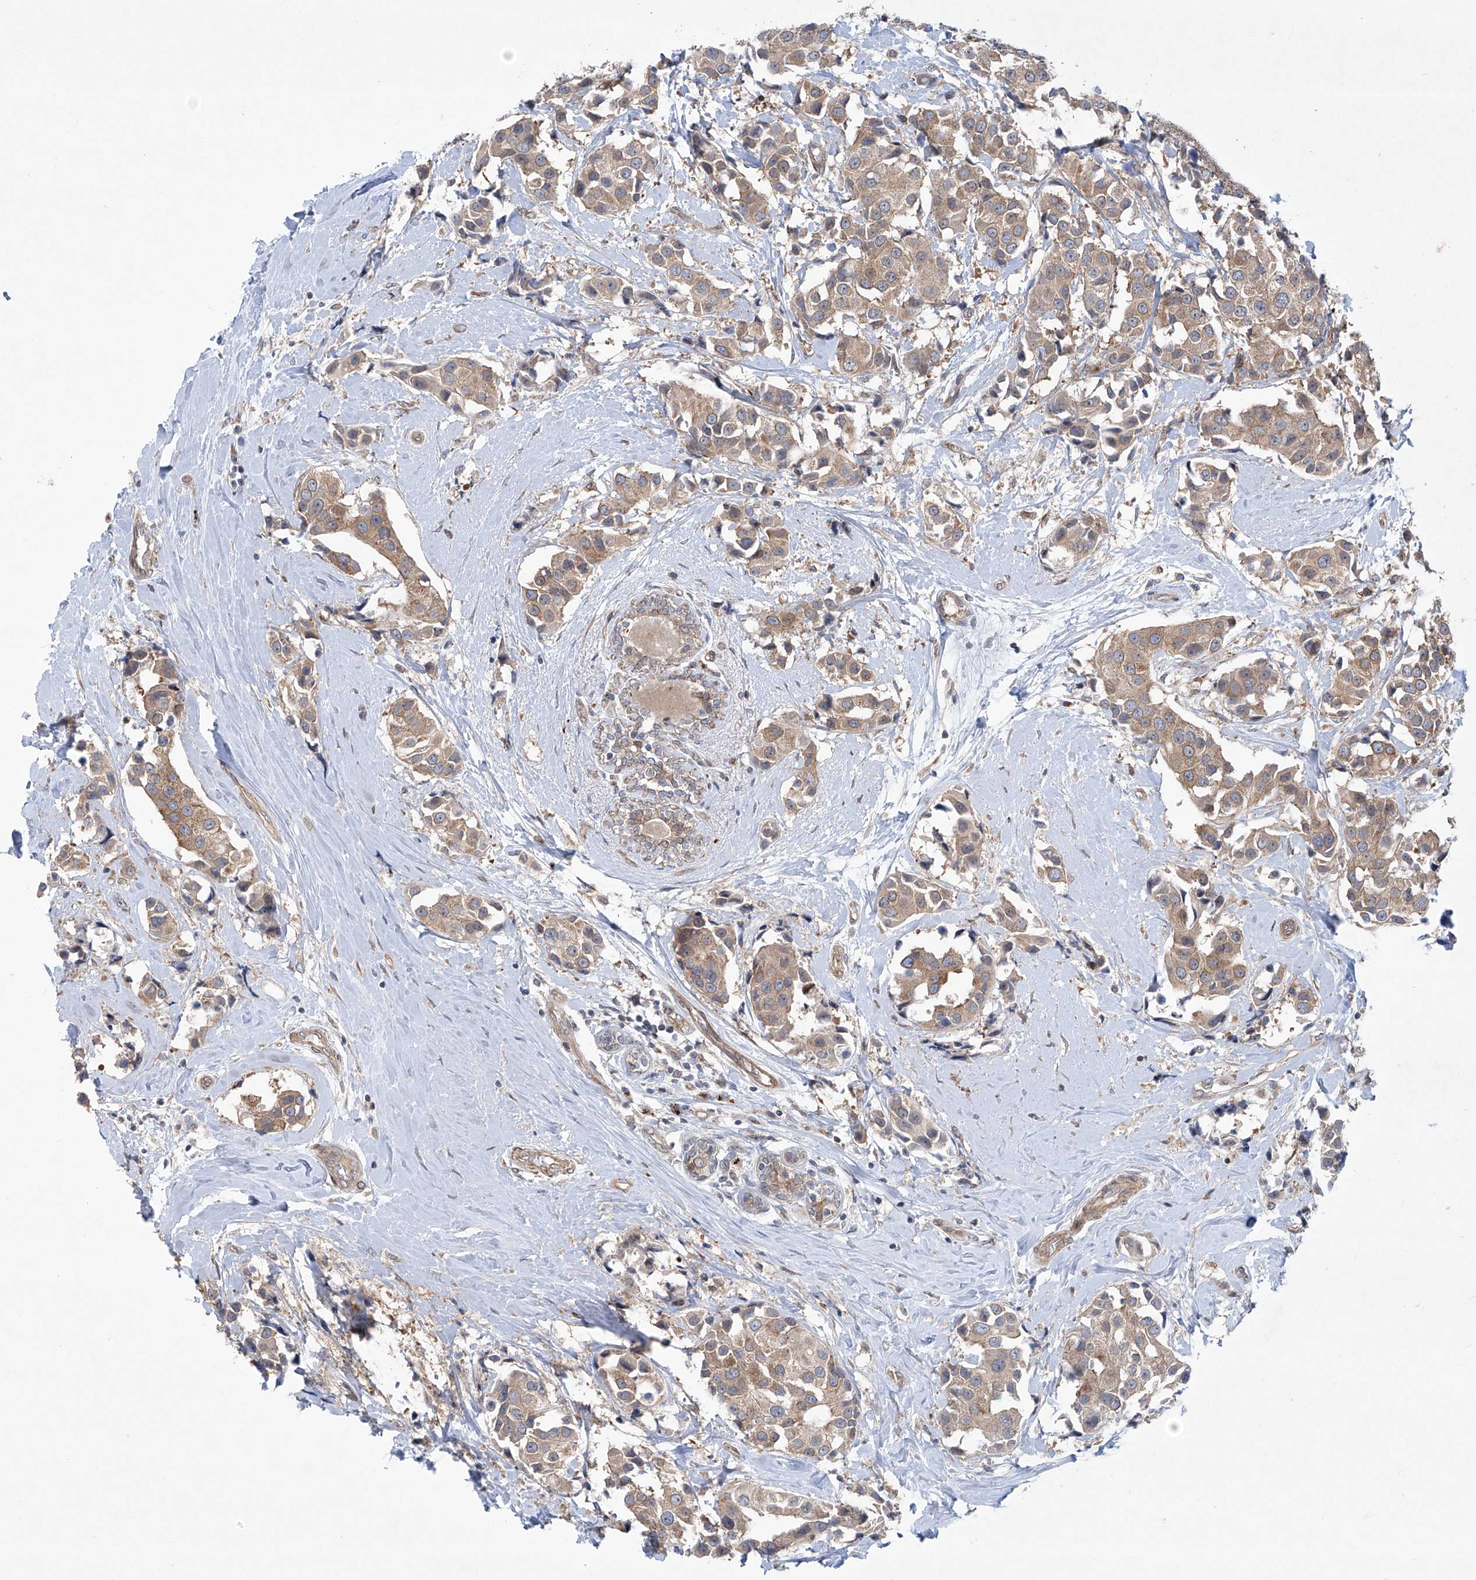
{"staining": {"intensity": "moderate", "quantity": ">75%", "location": "cytoplasmic/membranous"}, "tissue": "breast cancer", "cell_type": "Tumor cells", "image_type": "cancer", "snomed": [{"axis": "morphology", "description": "Normal tissue, NOS"}, {"axis": "morphology", "description": "Duct carcinoma"}, {"axis": "topography", "description": "Breast"}], "caption": "Tumor cells reveal medium levels of moderate cytoplasmic/membranous positivity in approximately >75% of cells in human breast intraductal carcinoma. The staining is performed using DAB brown chromogen to label protein expression. The nuclei are counter-stained blue using hematoxylin.", "gene": "KLC4", "patient": {"sex": "female", "age": 39}}